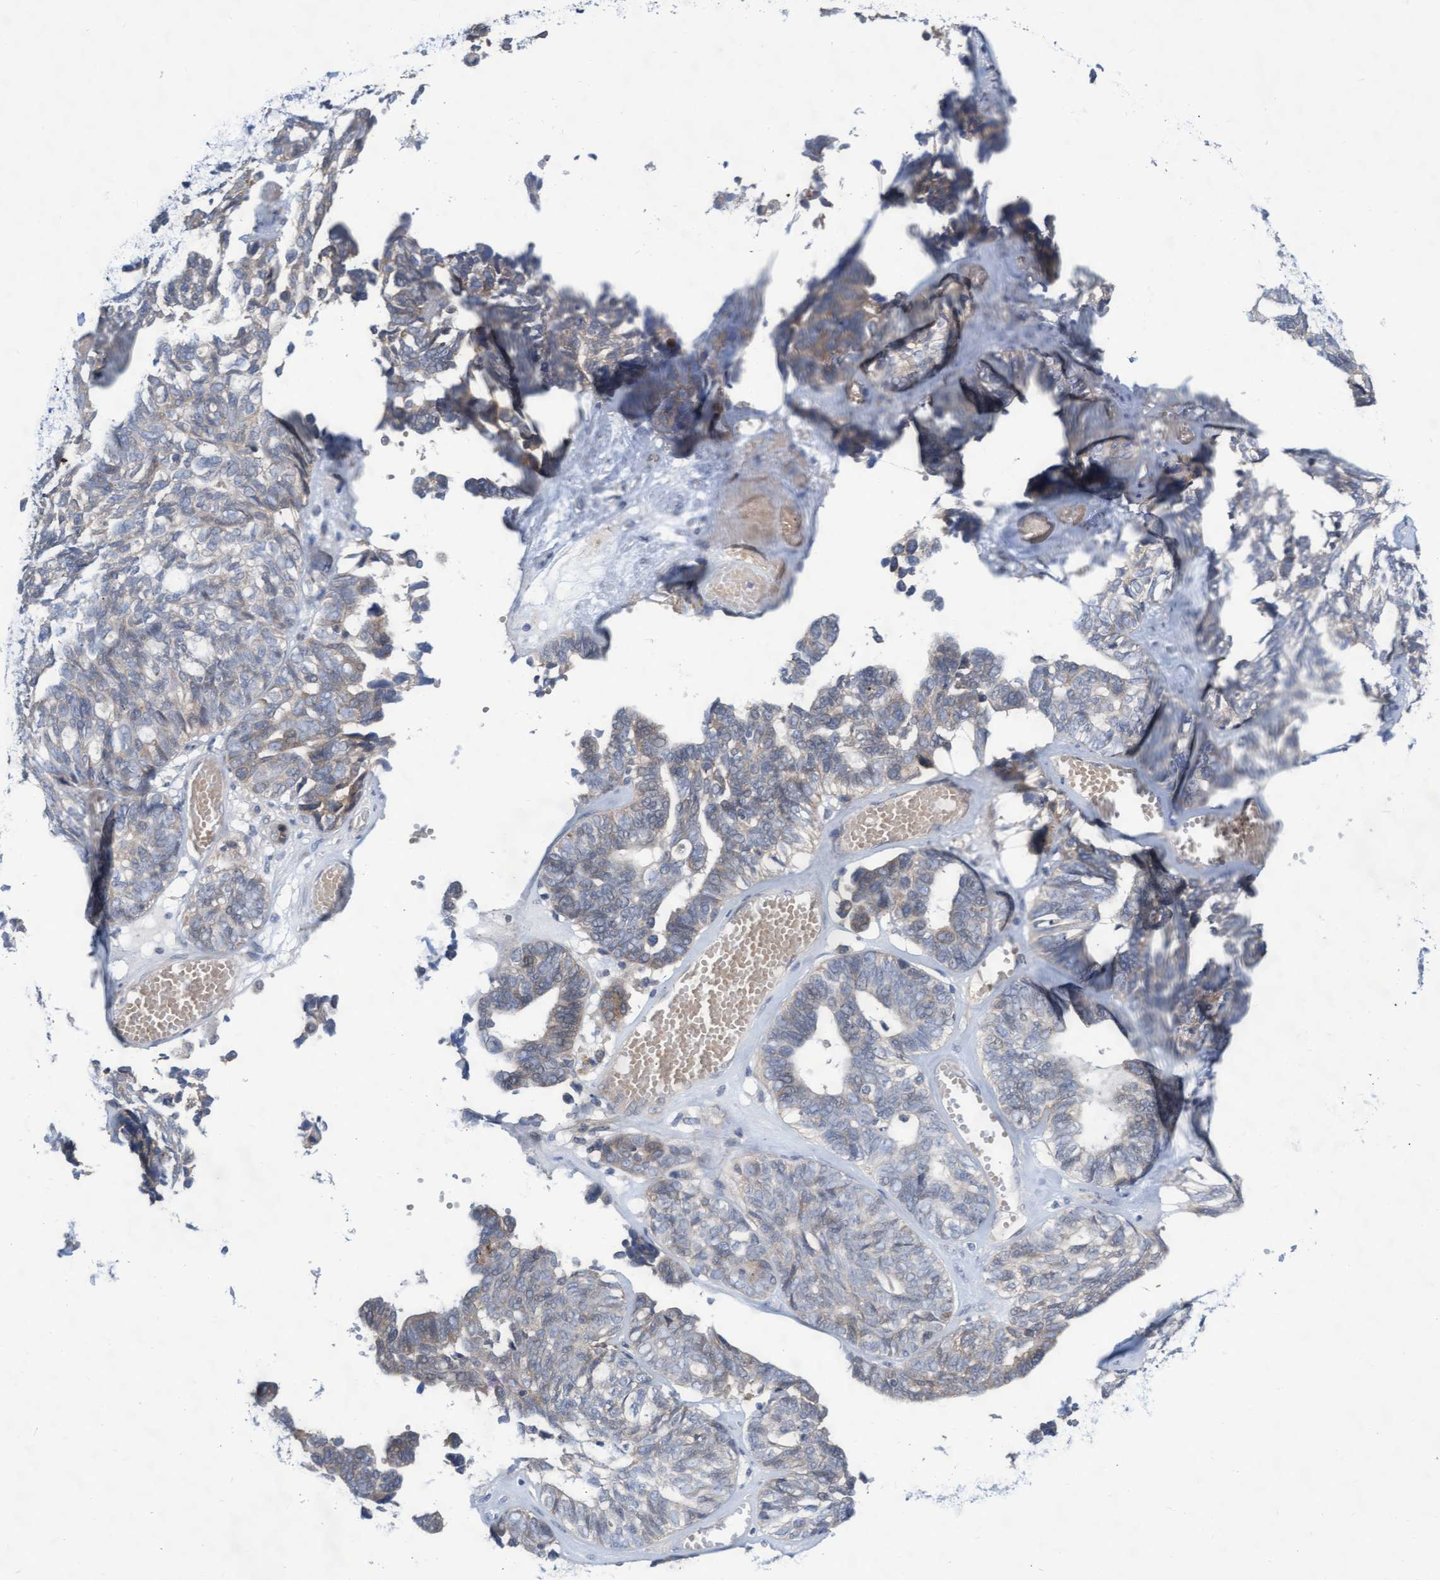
{"staining": {"intensity": "weak", "quantity": "25%-75%", "location": "cytoplasmic/membranous"}, "tissue": "ovarian cancer", "cell_type": "Tumor cells", "image_type": "cancer", "snomed": [{"axis": "morphology", "description": "Cystadenocarcinoma, serous, NOS"}, {"axis": "topography", "description": "Ovary"}], "caption": "Tumor cells display low levels of weak cytoplasmic/membranous staining in approximately 25%-75% of cells in human ovarian cancer (serous cystadenocarcinoma).", "gene": "ABCF2", "patient": {"sex": "female", "age": 79}}